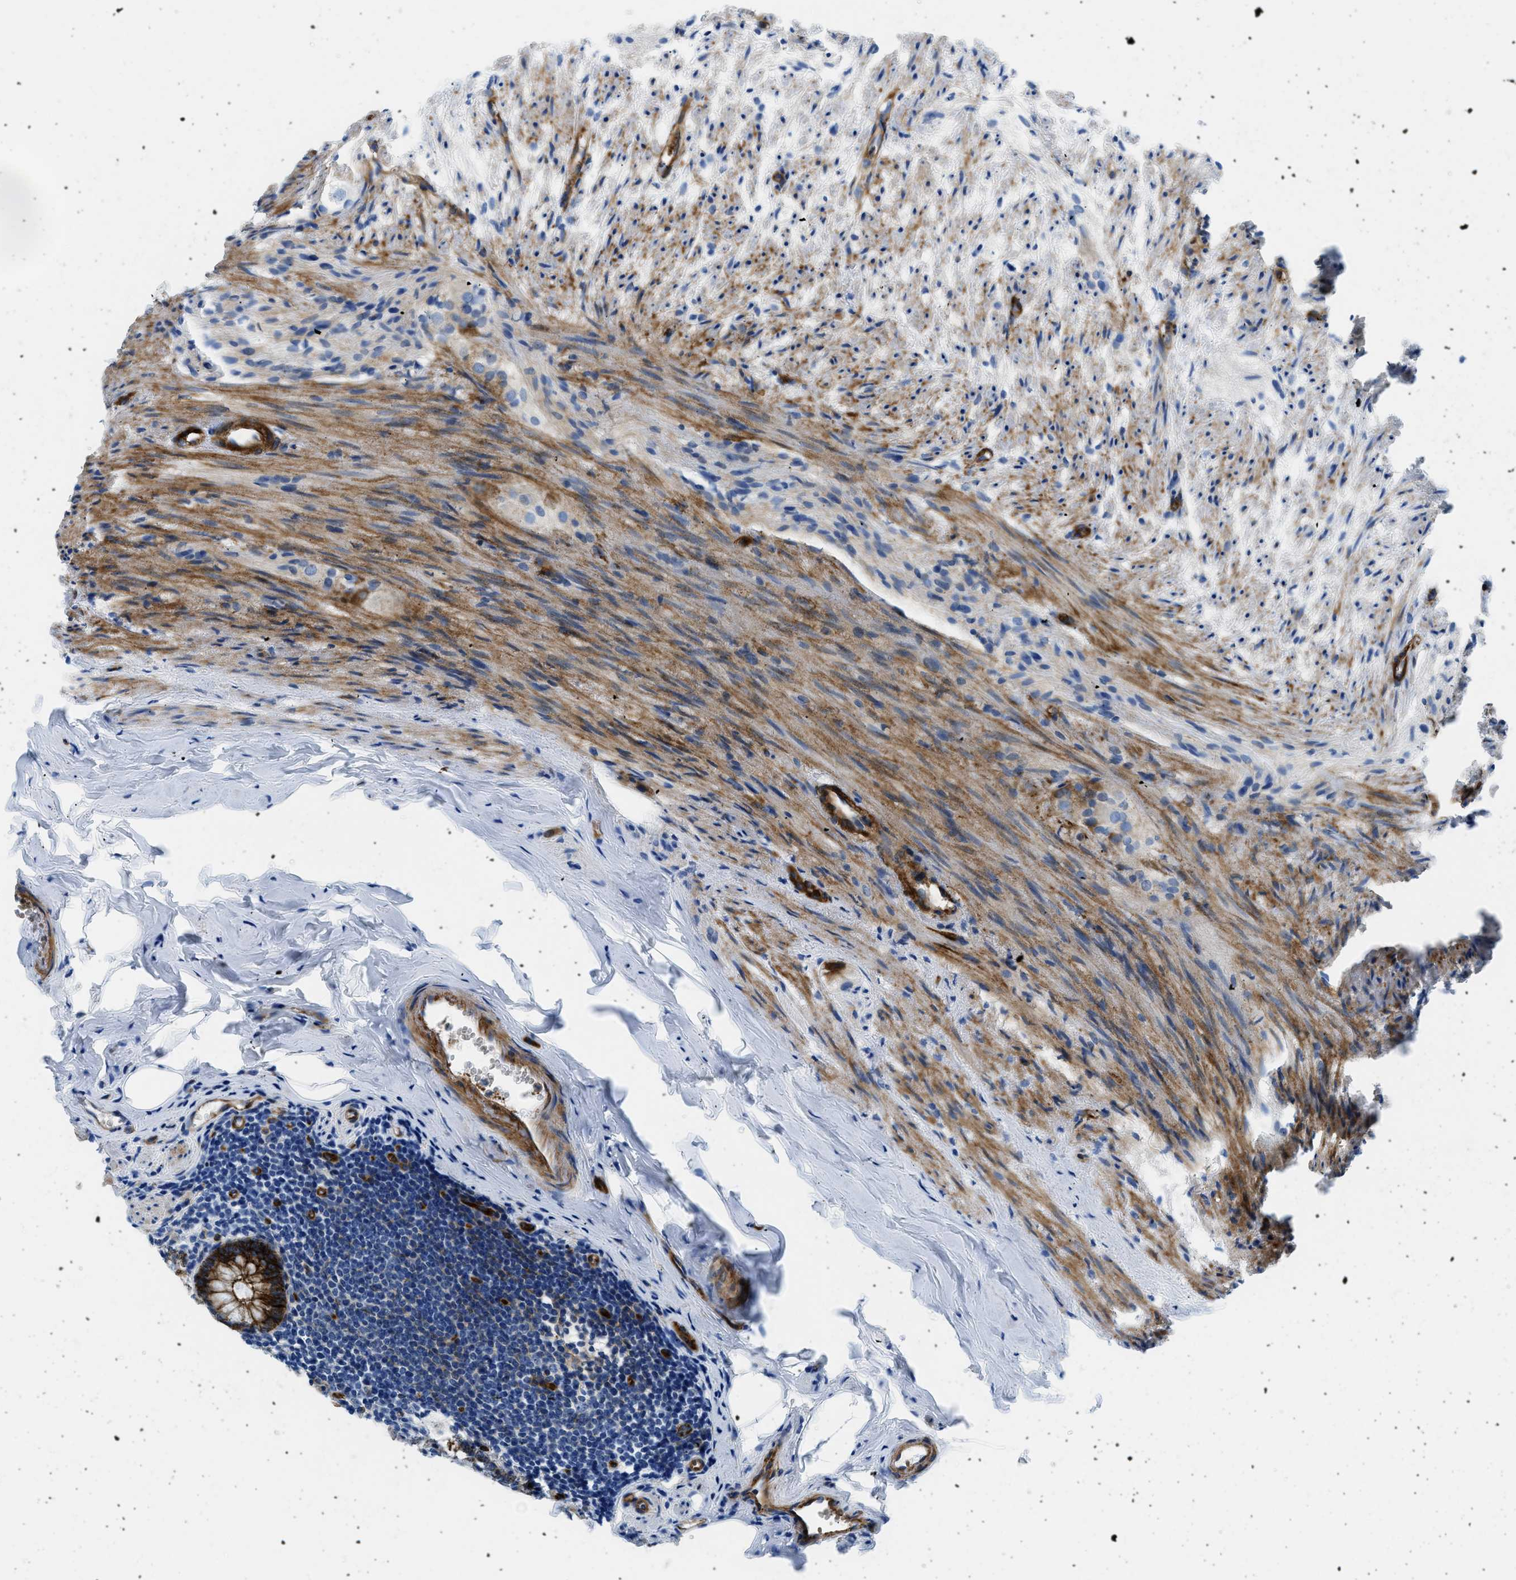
{"staining": {"intensity": "strong", "quantity": ">75%", "location": "cytoplasmic/membranous"}, "tissue": "appendix", "cell_type": "Glandular cells", "image_type": "normal", "snomed": [{"axis": "morphology", "description": "Normal tissue, NOS"}, {"axis": "topography", "description": "Appendix"}], "caption": "A histopathology image of appendix stained for a protein shows strong cytoplasmic/membranous brown staining in glandular cells.", "gene": "CUTA", "patient": {"sex": "female", "age": 77}}